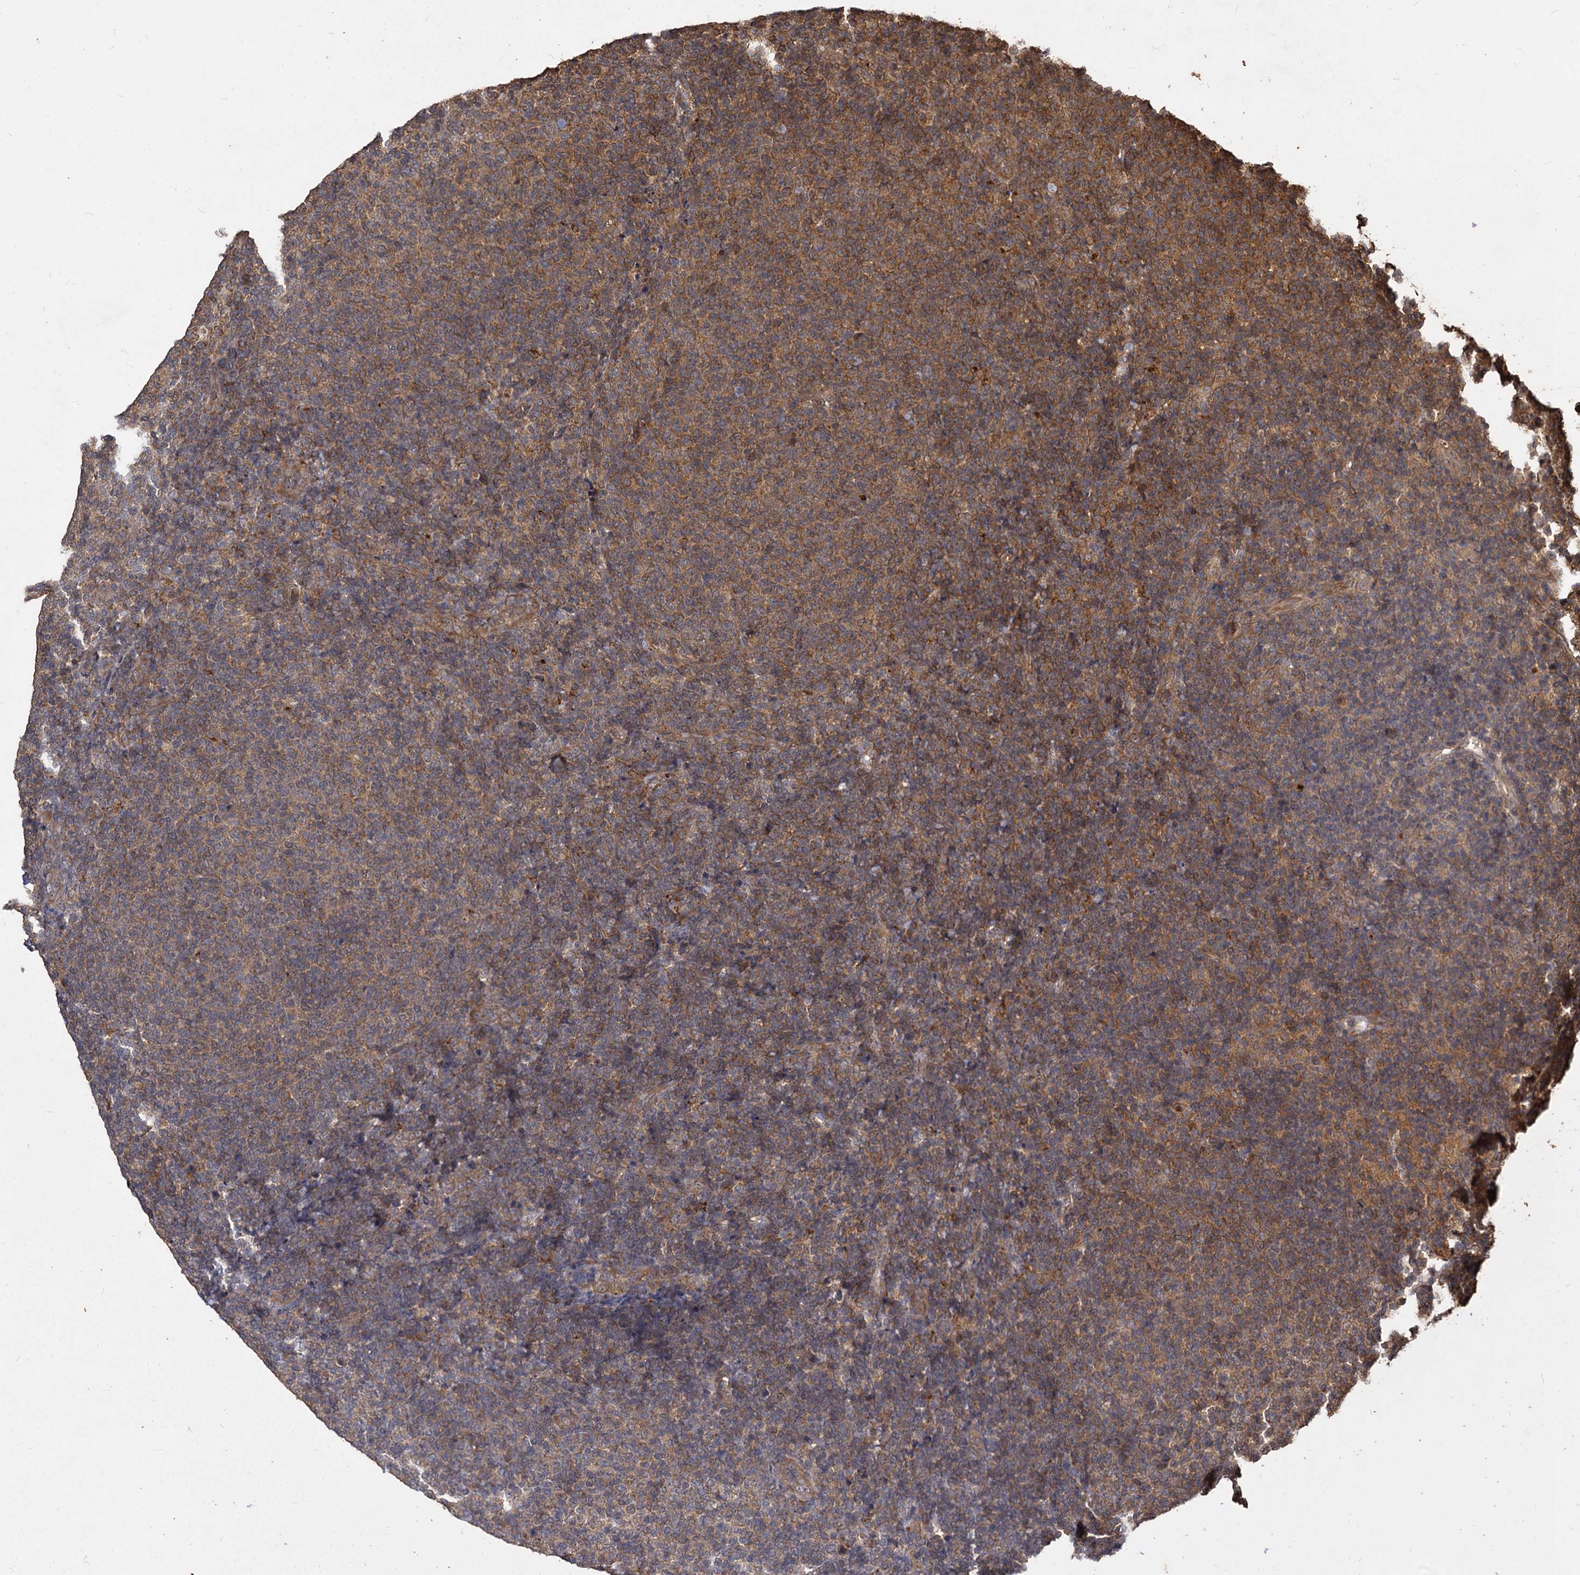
{"staining": {"intensity": "weak", "quantity": "25%-75%", "location": "cytoplasmic/membranous"}, "tissue": "lymphoma", "cell_type": "Tumor cells", "image_type": "cancer", "snomed": [{"axis": "morphology", "description": "Malignant lymphoma, non-Hodgkin's type, Low grade"}, {"axis": "topography", "description": "Lymph node"}], "caption": "The photomicrograph shows staining of lymphoma, revealing weak cytoplasmic/membranous protein expression (brown color) within tumor cells.", "gene": "VPS51", "patient": {"sex": "male", "age": 66}}